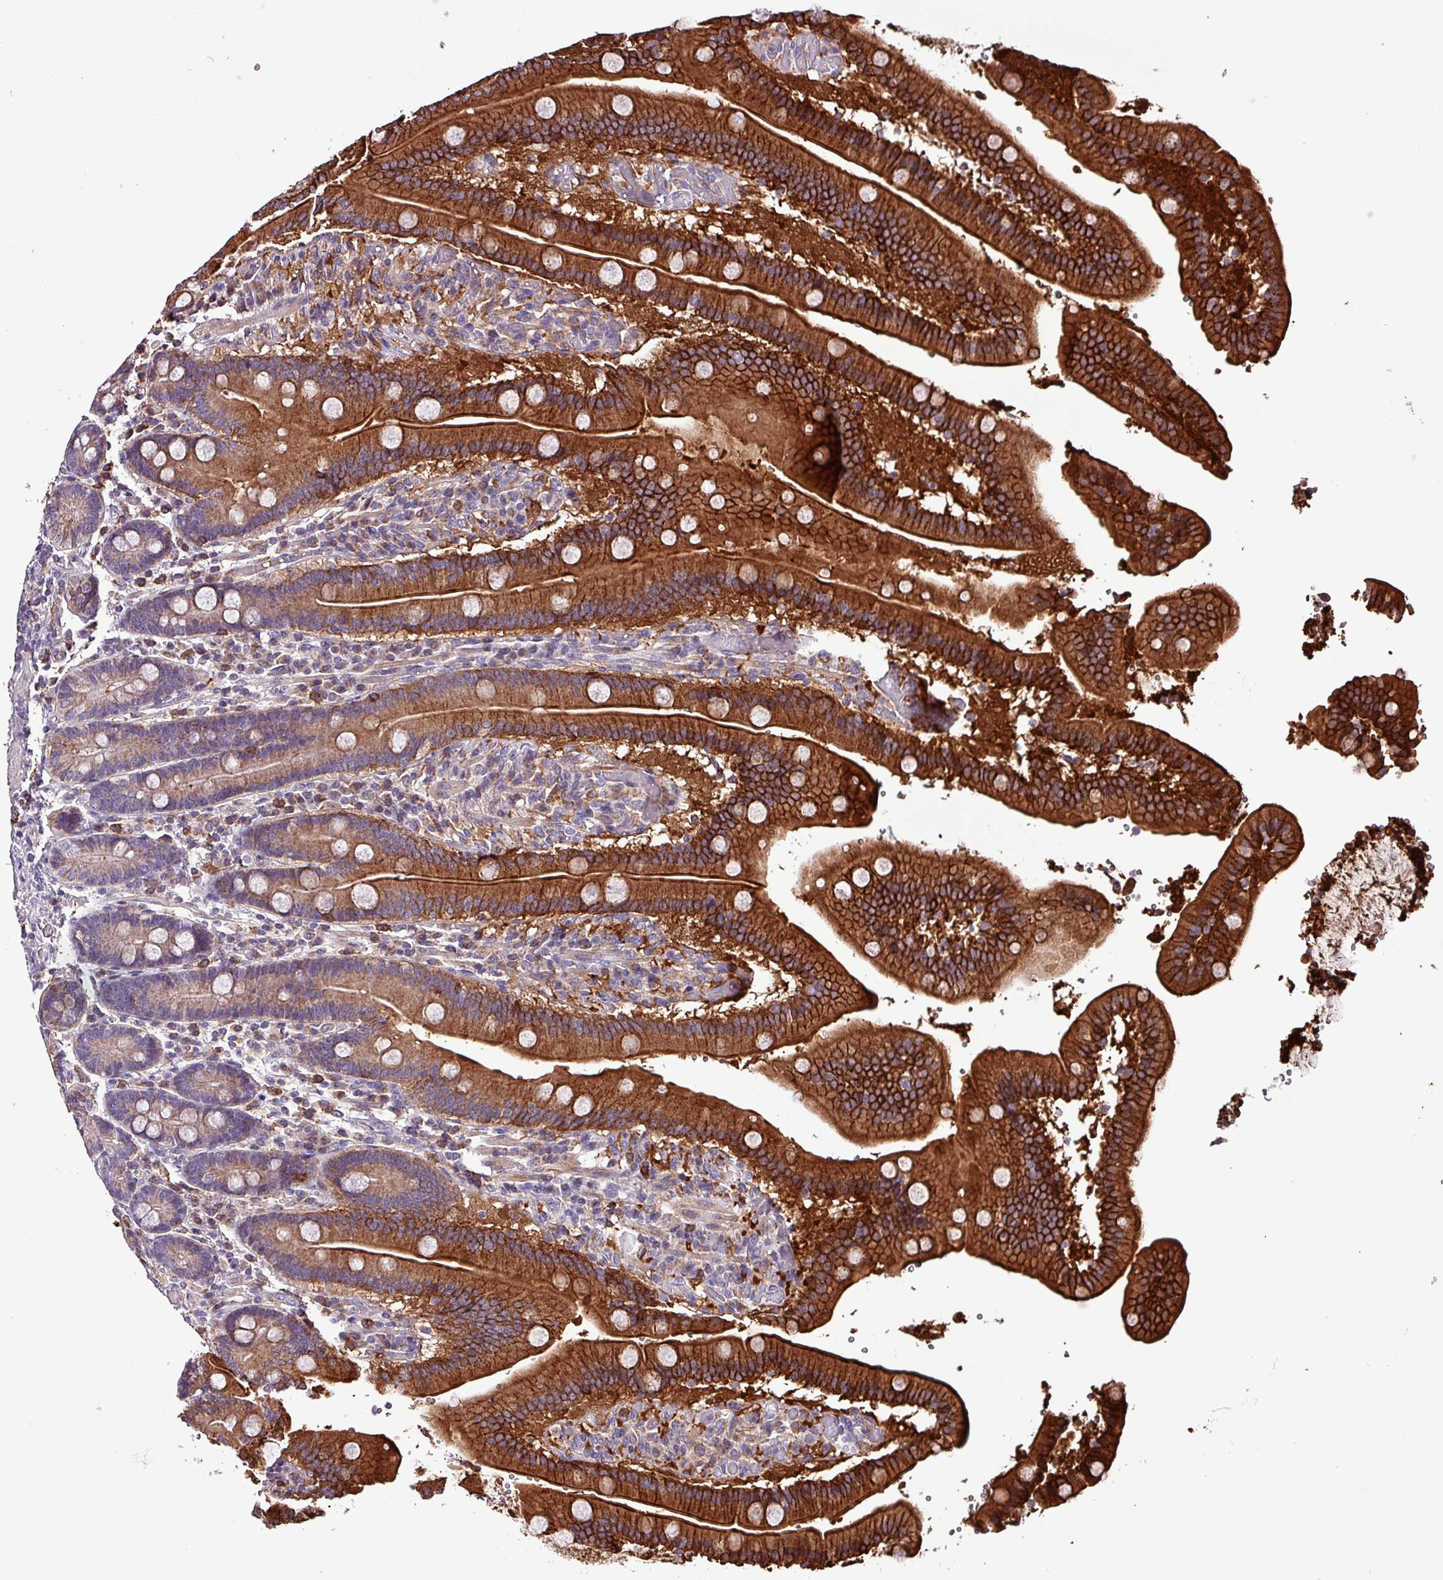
{"staining": {"intensity": "strong", "quantity": "25%-75%", "location": "cytoplasmic/membranous"}, "tissue": "duodenum", "cell_type": "Glandular cells", "image_type": "normal", "snomed": [{"axis": "morphology", "description": "Normal tissue, NOS"}, {"axis": "topography", "description": "Duodenum"}], "caption": "High-power microscopy captured an immunohistochemistry (IHC) histopathology image of unremarkable duodenum, revealing strong cytoplasmic/membranous expression in about 25%-75% of glandular cells. The staining was performed using DAB (3,3'-diaminobenzidine), with brown indicating positive protein expression. Nuclei are stained blue with hematoxylin.", "gene": "SCIN", "patient": {"sex": "female", "age": 62}}